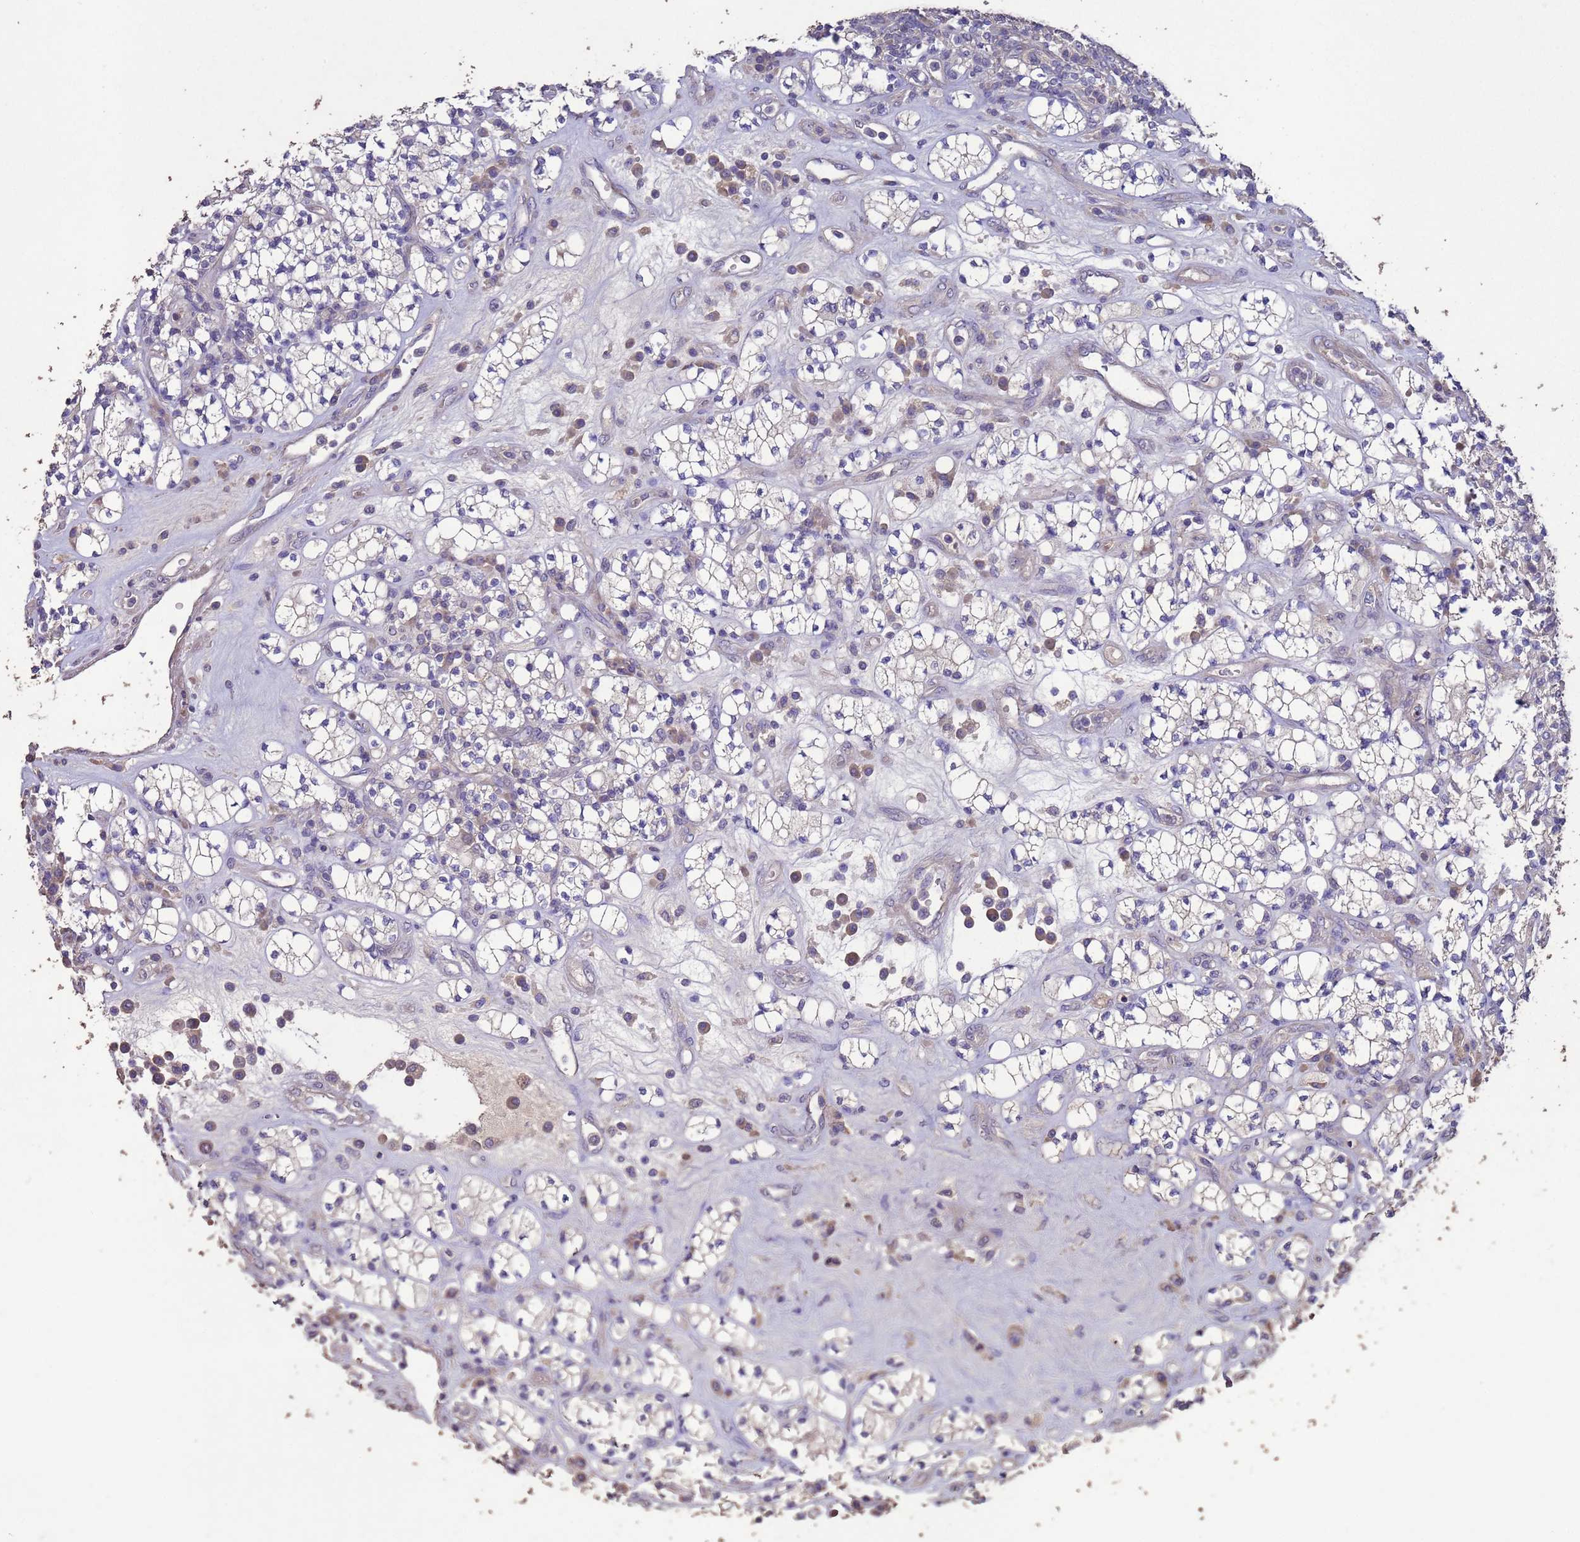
{"staining": {"intensity": "negative", "quantity": "none", "location": "none"}, "tissue": "renal cancer", "cell_type": "Tumor cells", "image_type": "cancer", "snomed": [{"axis": "morphology", "description": "Adenocarcinoma, NOS"}, {"axis": "topography", "description": "Kidney"}], "caption": "The photomicrograph demonstrates no significant positivity in tumor cells of renal cancer (adenocarcinoma). Nuclei are stained in blue.", "gene": "SLC9B2", "patient": {"sex": "male", "age": 77}}